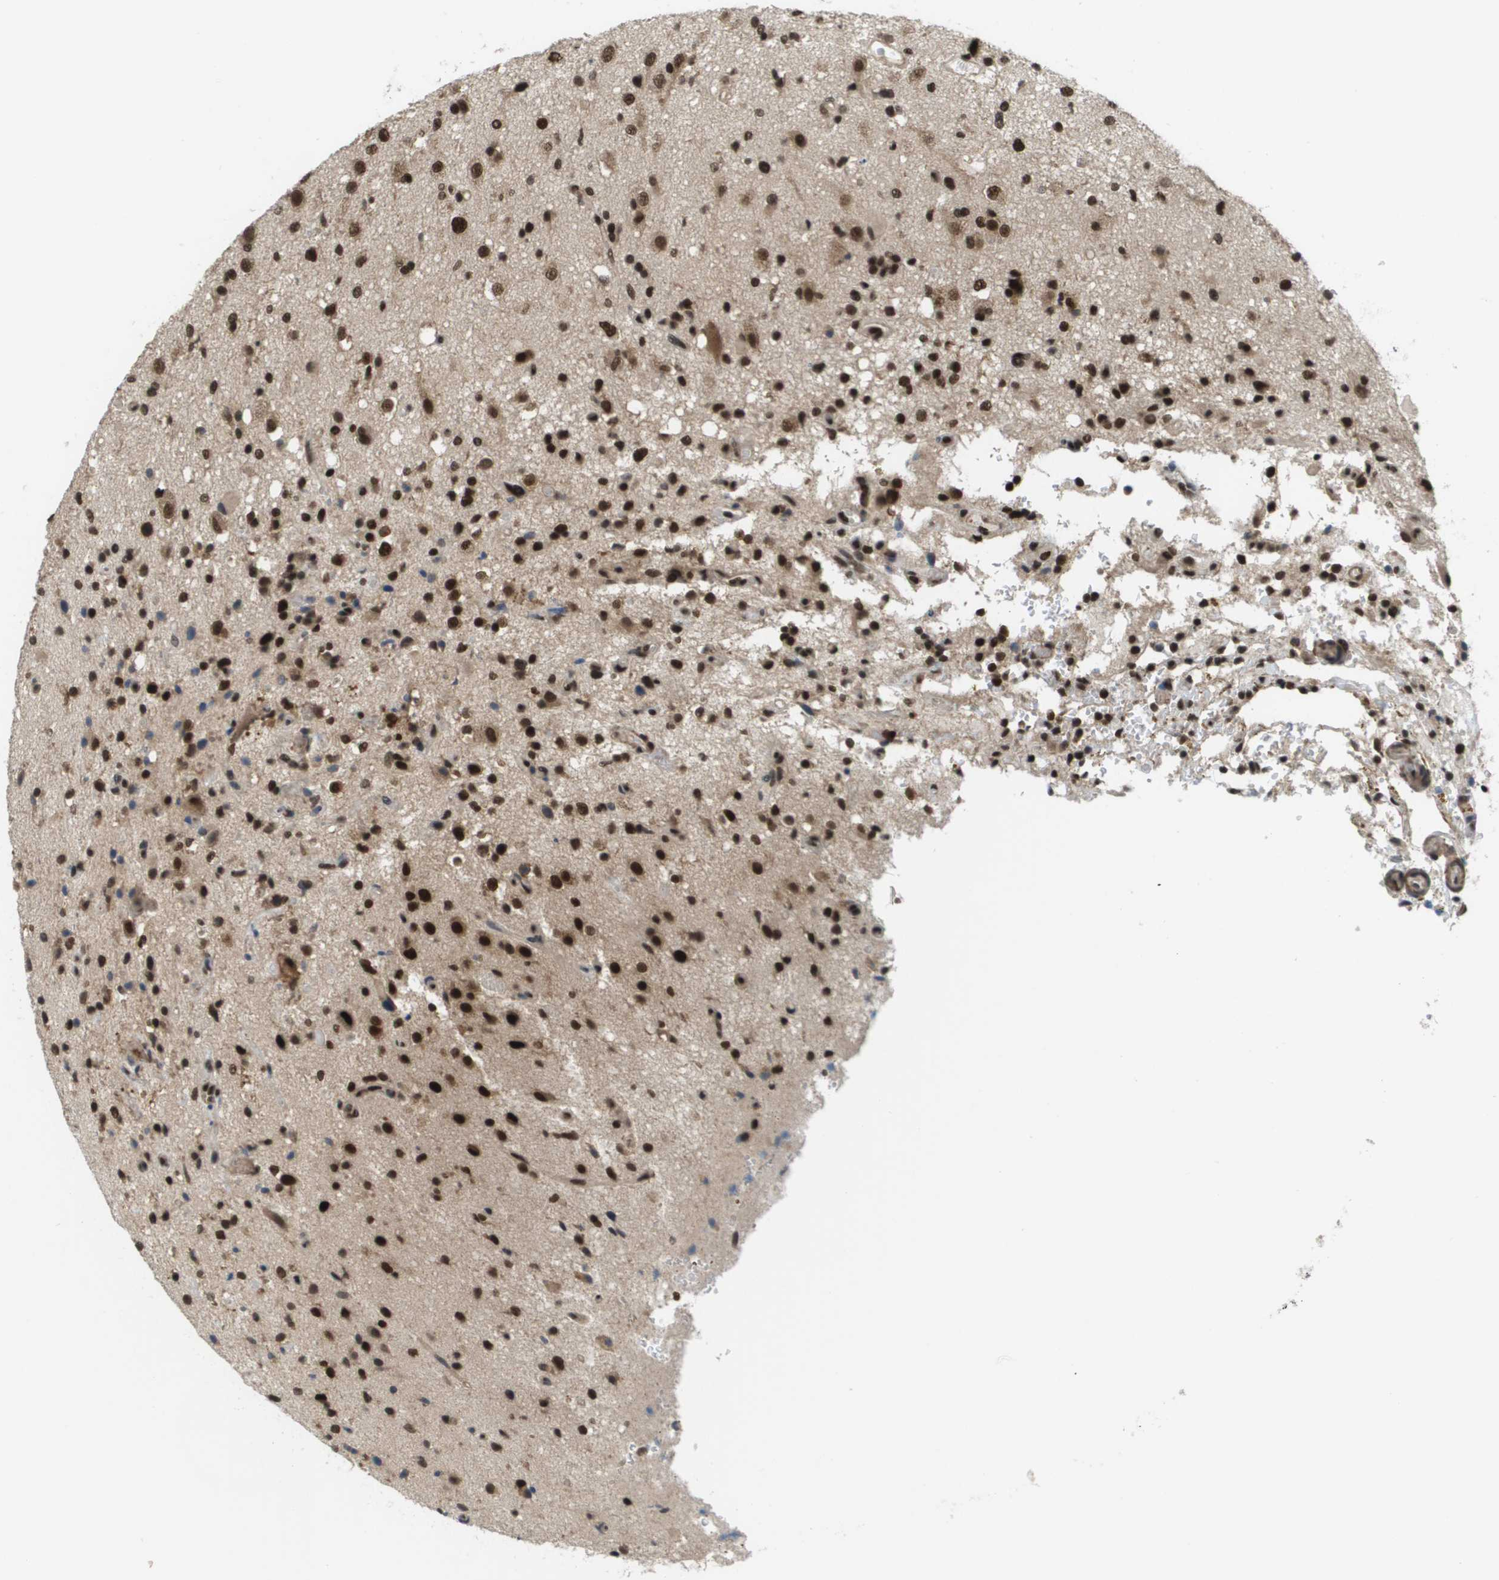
{"staining": {"intensity": "strong", "quantity": ">75%", "location": "nuclear"}, "tissue": "glioma", "cell_type": "Tumor cells", "image_type": "cancer", "snomed": [{"axis": "morphology", "description": "Glioma, malignant, High grade"}, {"axis": "topography", "description": "Brain"}], "caption": "Brown immunohistochemical staining in glioma displays strong nuclear expression in approximately >75% of tumor cells.", "gene": "PRCC", "patient": {"sex": "male", "age": 33}}